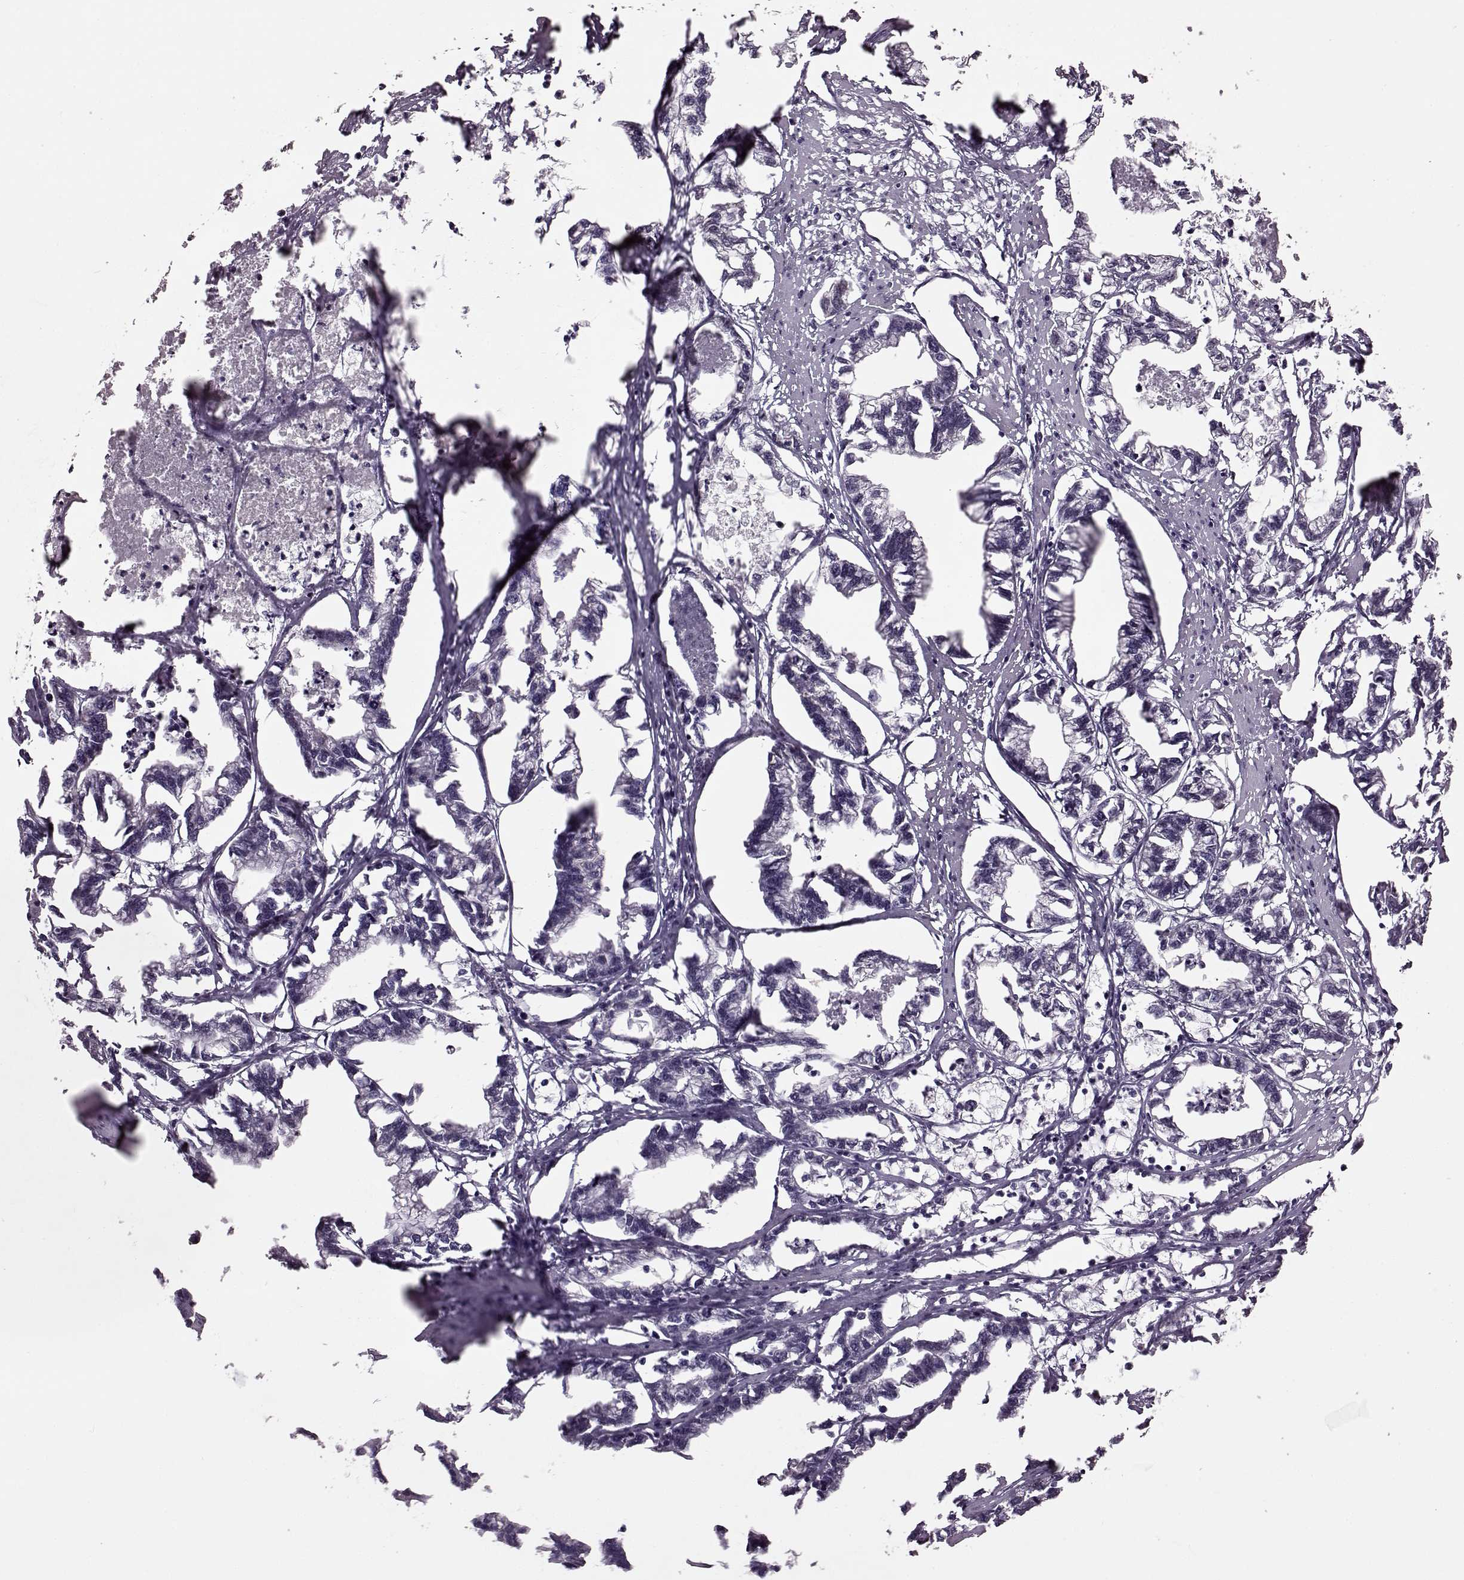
{"staining": {"intensity": "negative", "quantity": "none", "location": "none"}, "tissue": "stomach cancer", "cell_type": "Tumor cells", "image_type": "cancer", "snomed": [{"axis": "morphology", "description": "Adenocarcinoma, NOS"}, {"axis": "topography", "description": "Stomach"}], "caption": "High power microscopy image of an immunohistochemistry photomicrograph of stomach cancer, revealing no significant positivity in tumor cells.", "gene": "STX1B", "patient": {"sex": "male", "age": 83}}